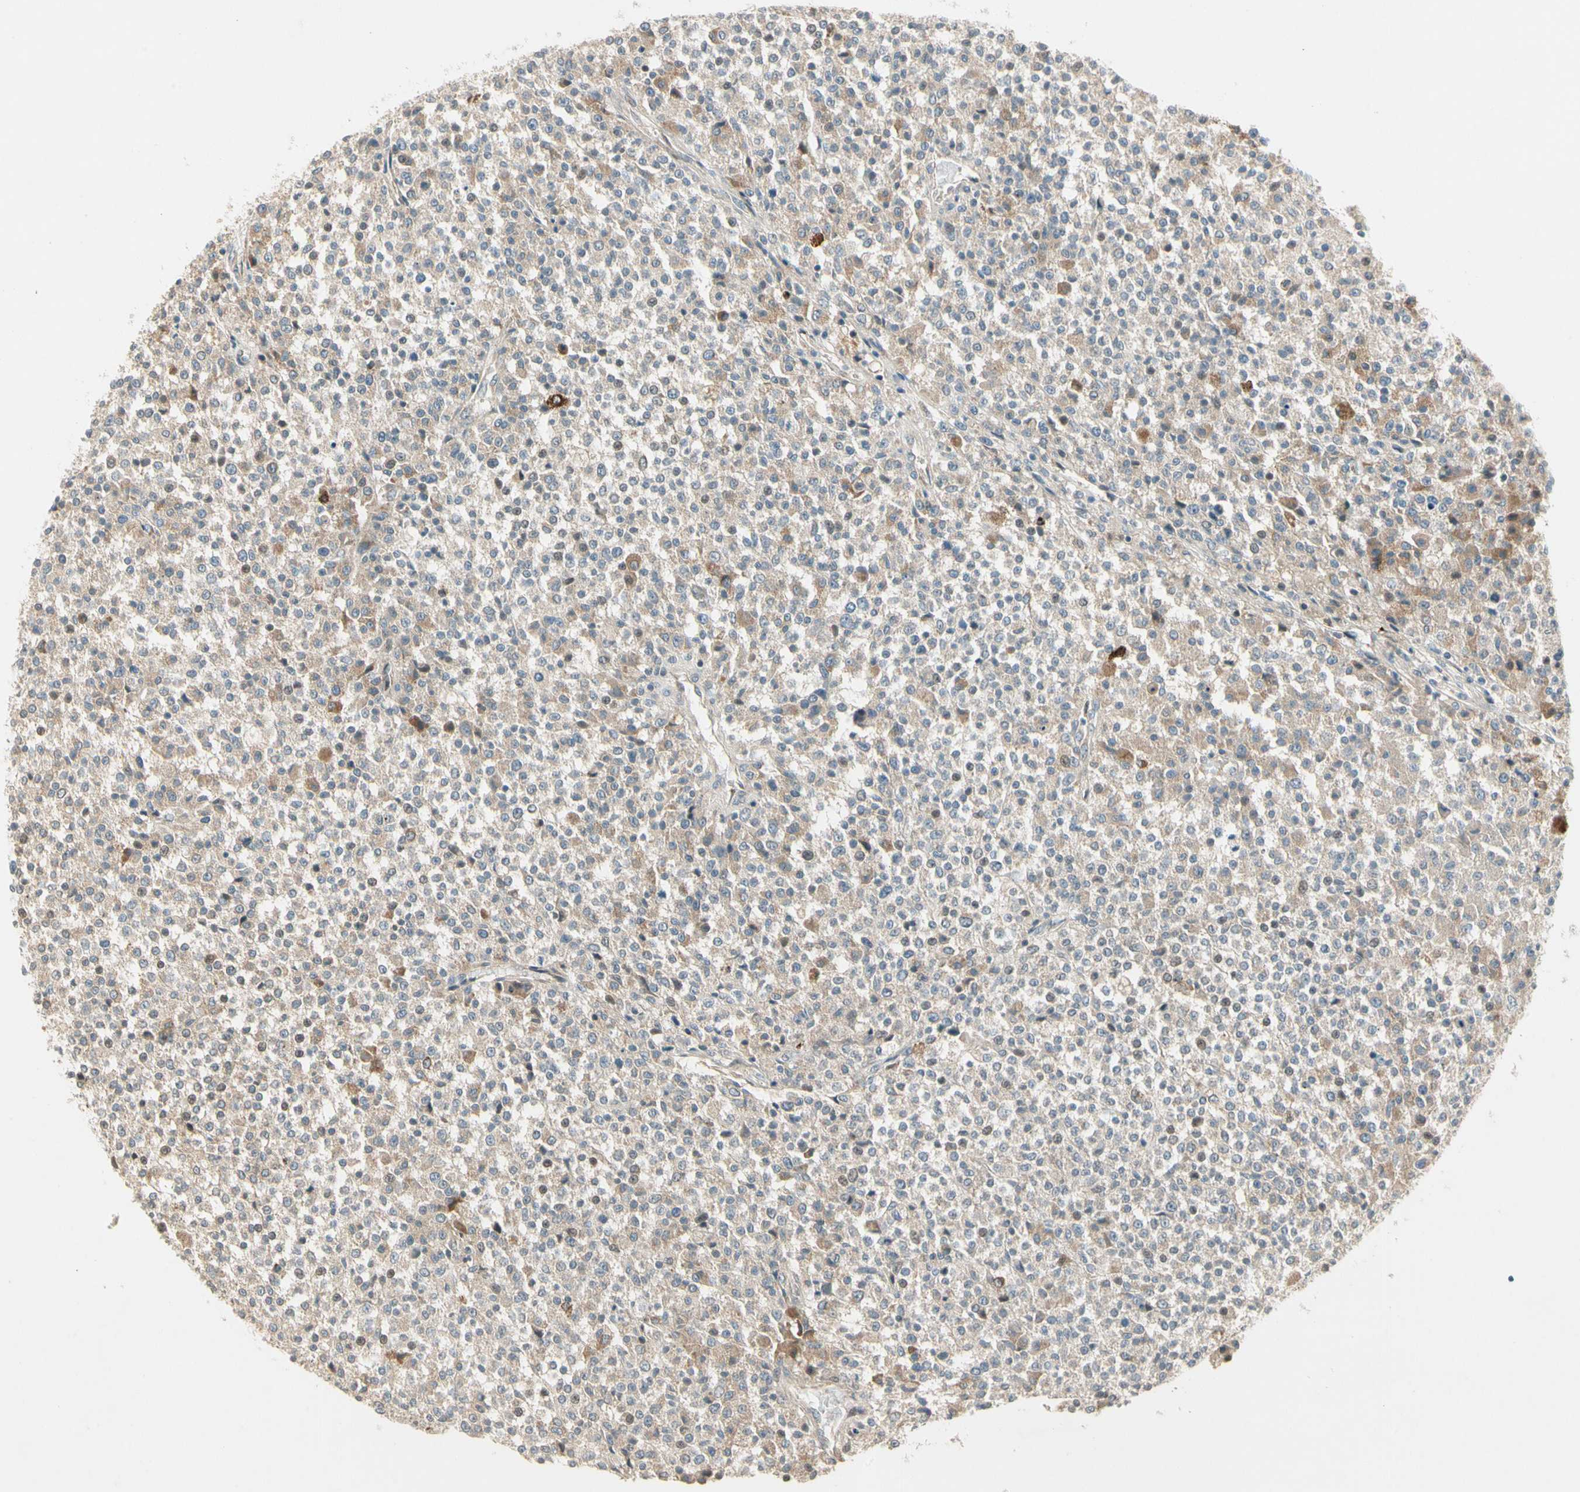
{"staining": {"intensity": "moderate", "quantity": "<25%", "location": "cytoplasmic/membranous"}, "tissue": "testis cancer", "cell_type": "Tumor cells", "image_type": "cancer", "snomed": [{"axis": "morphology", "description": "Seminoma, NOS"}, {"axis": "topography", "description": "Testis"}], "caption": "Testis cancer stained with immunohistochemistry (IHC) reveals moderate cytoplasmic/membranous staining in about <25% of tumor cells.", "gene": "PCDHB15", "patient": {"sex": "male", "age": 59}}